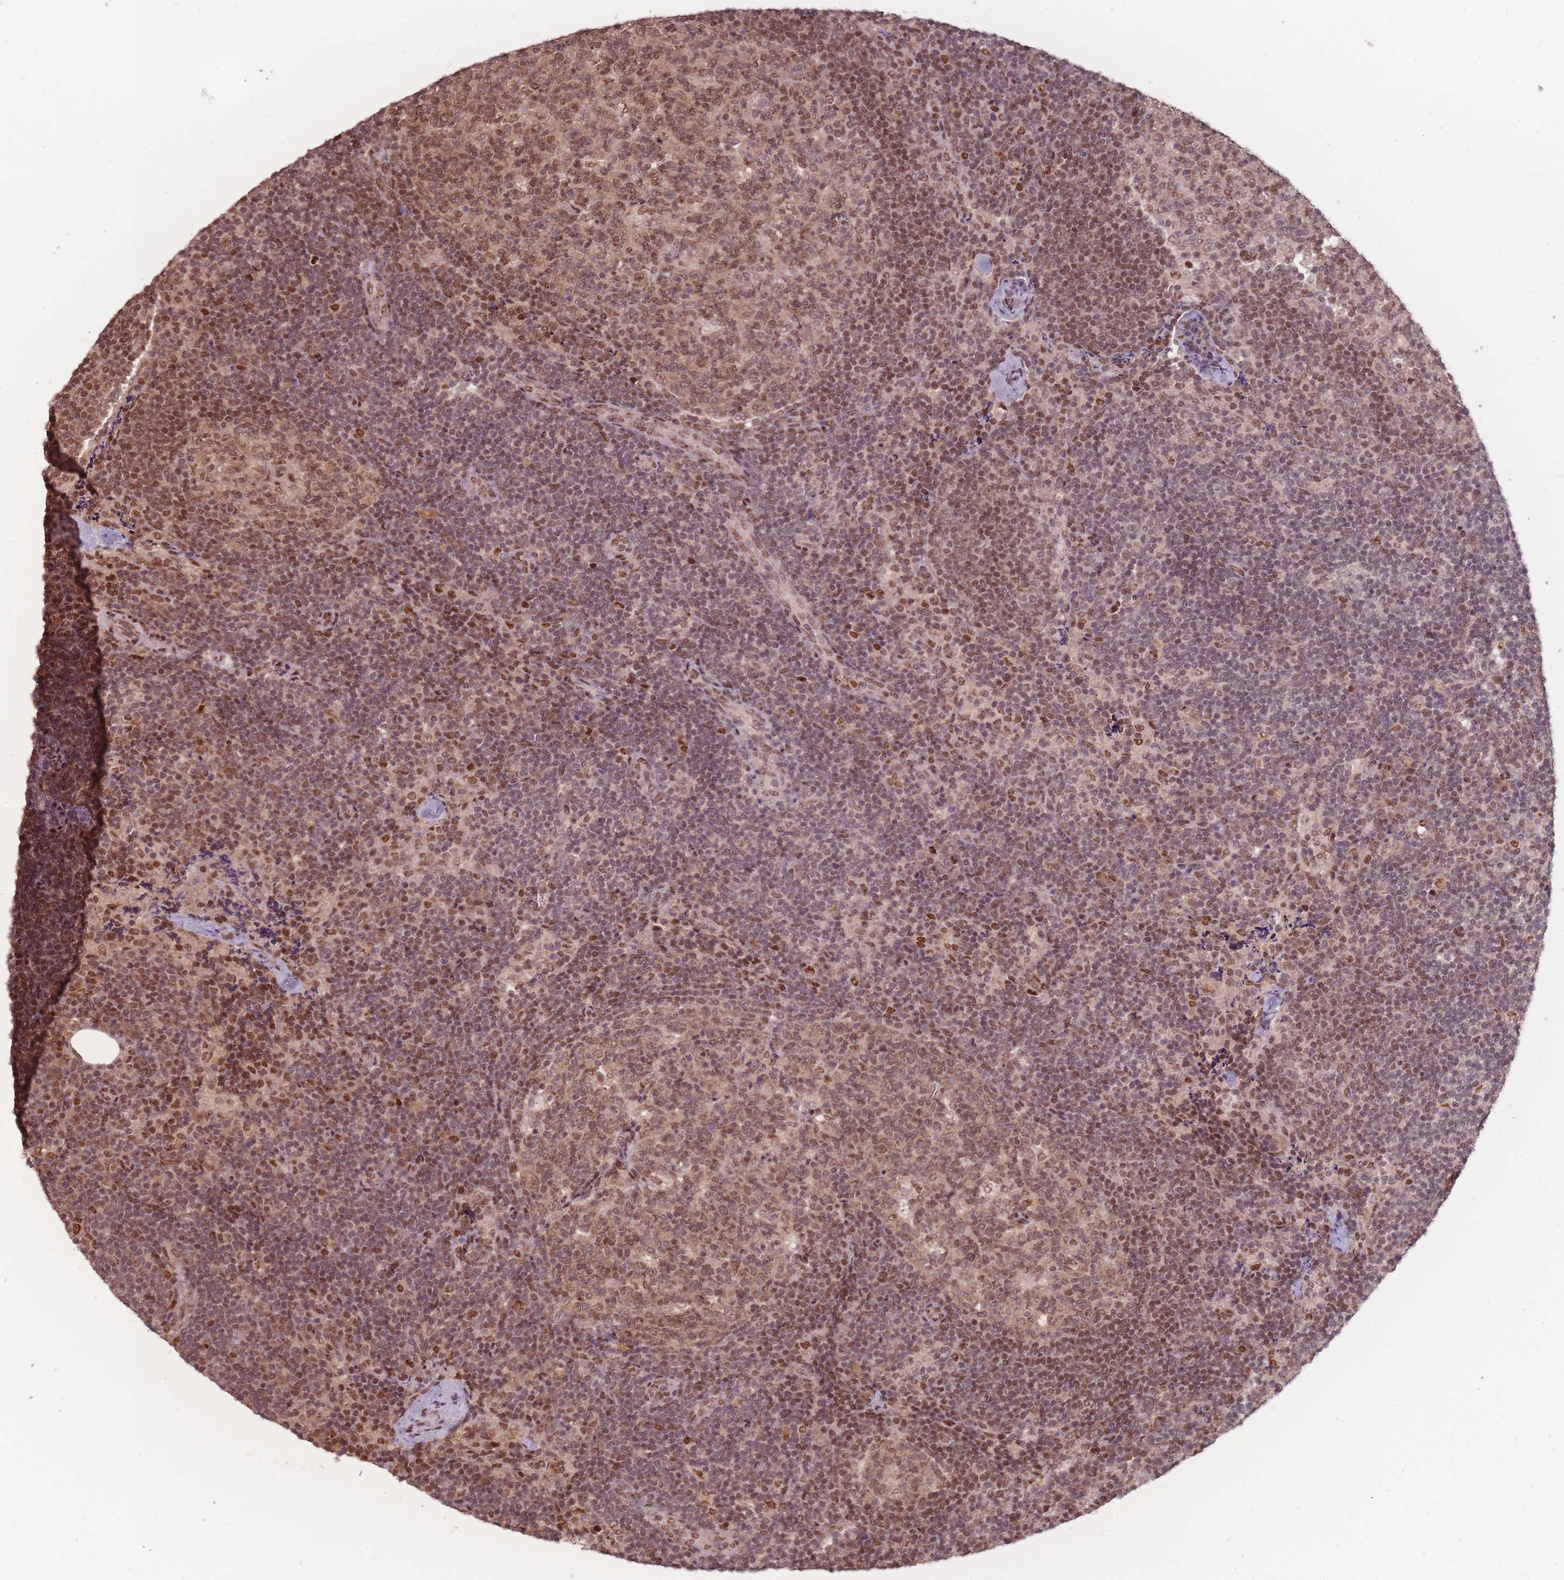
{"staining": {"intensity": "moderate", "quantity": ">75%", "location": "nuclear"}, "tissue": "lymph node", "cell_type": "Germinal center cells", "image_type": "normal", "snomed": [{"axis": "morphology", "description": "Normal tissue, NOS"}, {"axis": "topography", "description": "Lymph node"}], "caption": "Immunohistochemistry (IHC) micrograph of normal lymph node: lymph node stained using immunohistochemistry (IHC) shows medium levels of moderate protein expression localized specifically in the nuclear of germinal center cells, appearing as a nuclear brown color.", "gene": "RPS27A", "patient": {"sex": "female", "age": 31}}